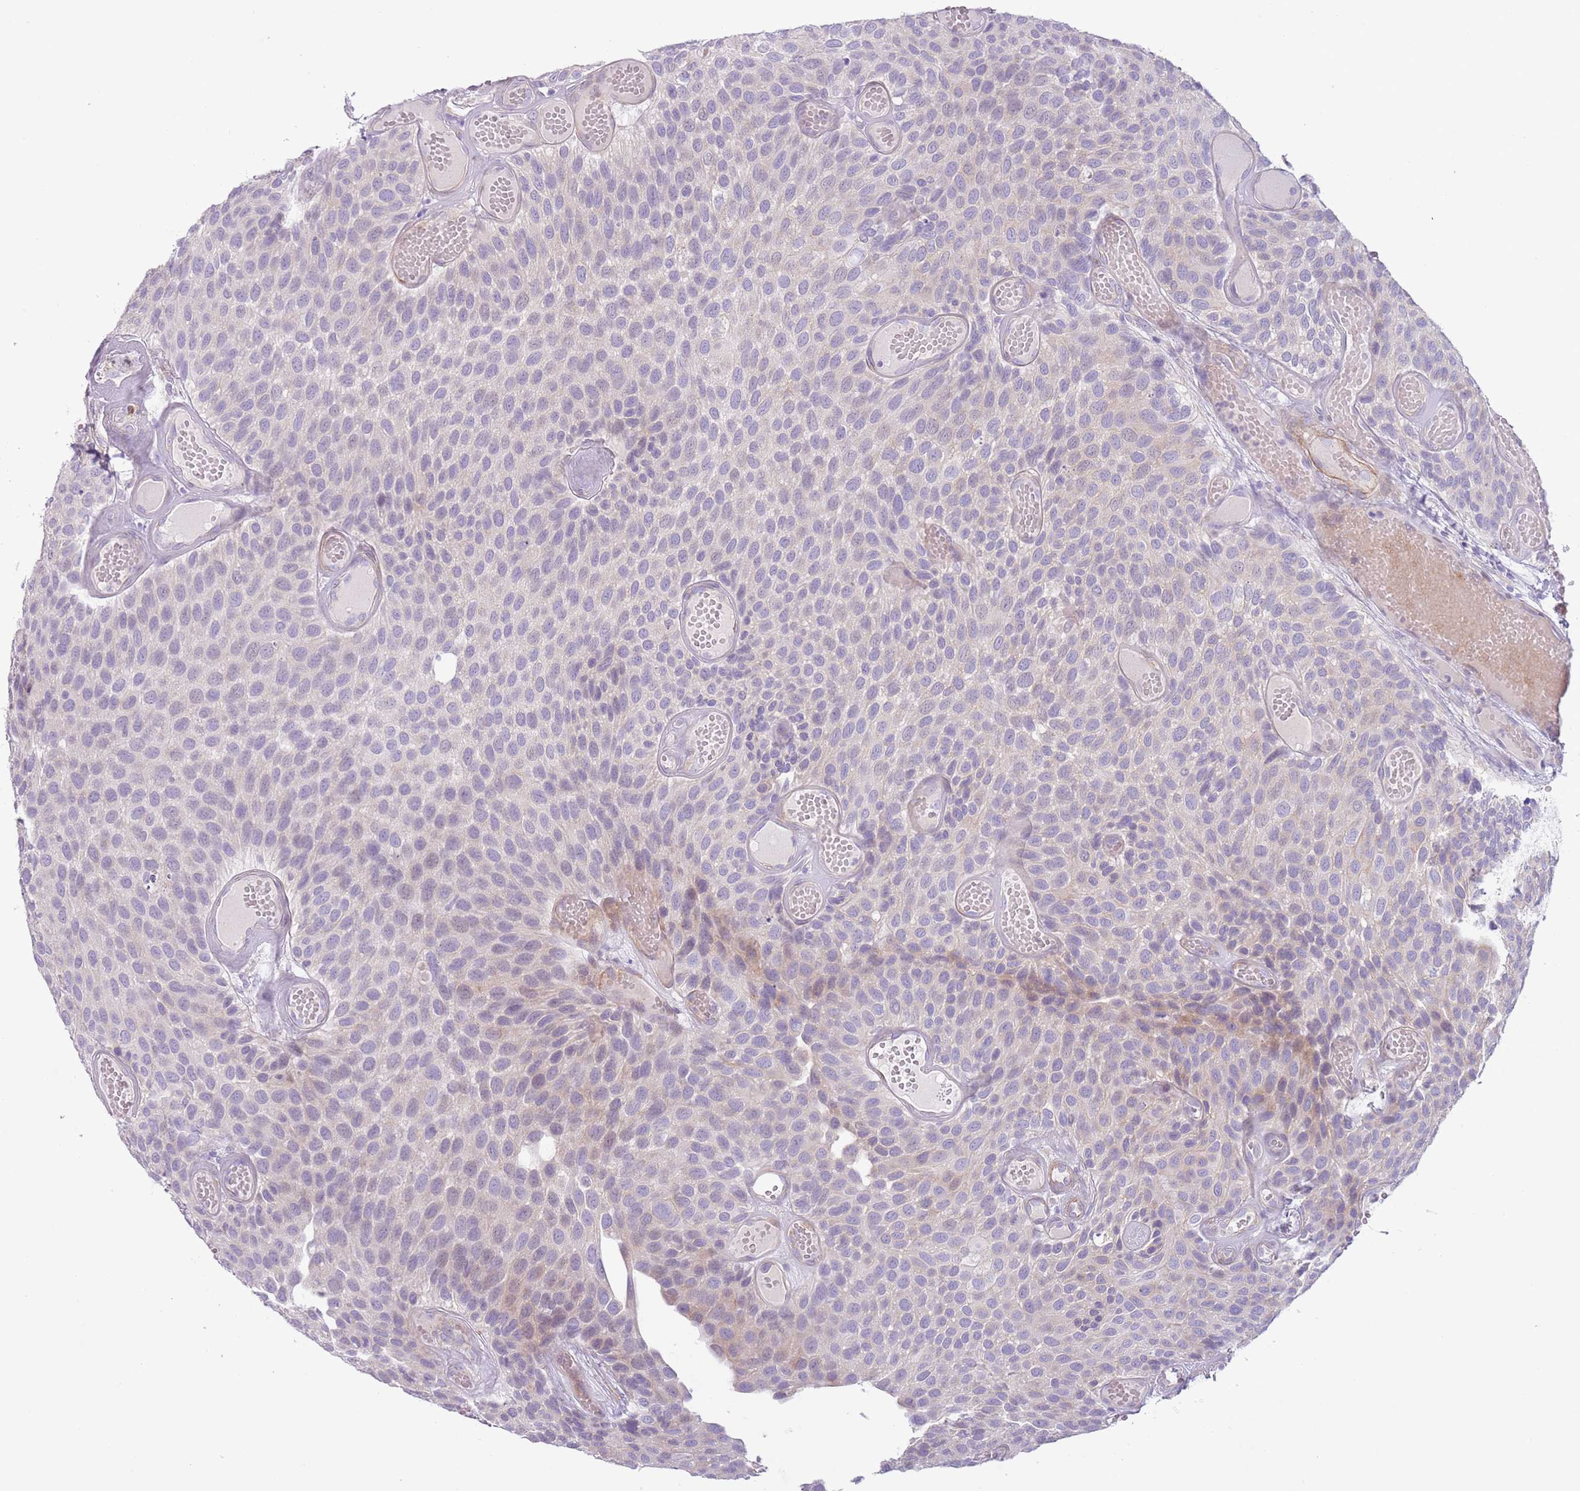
{"staining": {"intensity": "negative", "quantity": "none", "location": "none"}, "tissue": "urothelial cancer", "cell_type": "Tumor cells", "image_type": "cancer", "snomed": [{"axis": "morphology", "description": "Urothelial carcinoma, Low grade"}, {"axis": "topography", "description": "Urinary bladder"}], "caption": "A histopathology image of human urothelial carcinoma (low-grade) is negative for staining in tumor cells. (IHC, brightfield microscopy, high magnification).", "gene": "MRO", "patient": {"sex": "male", "age": 89}}